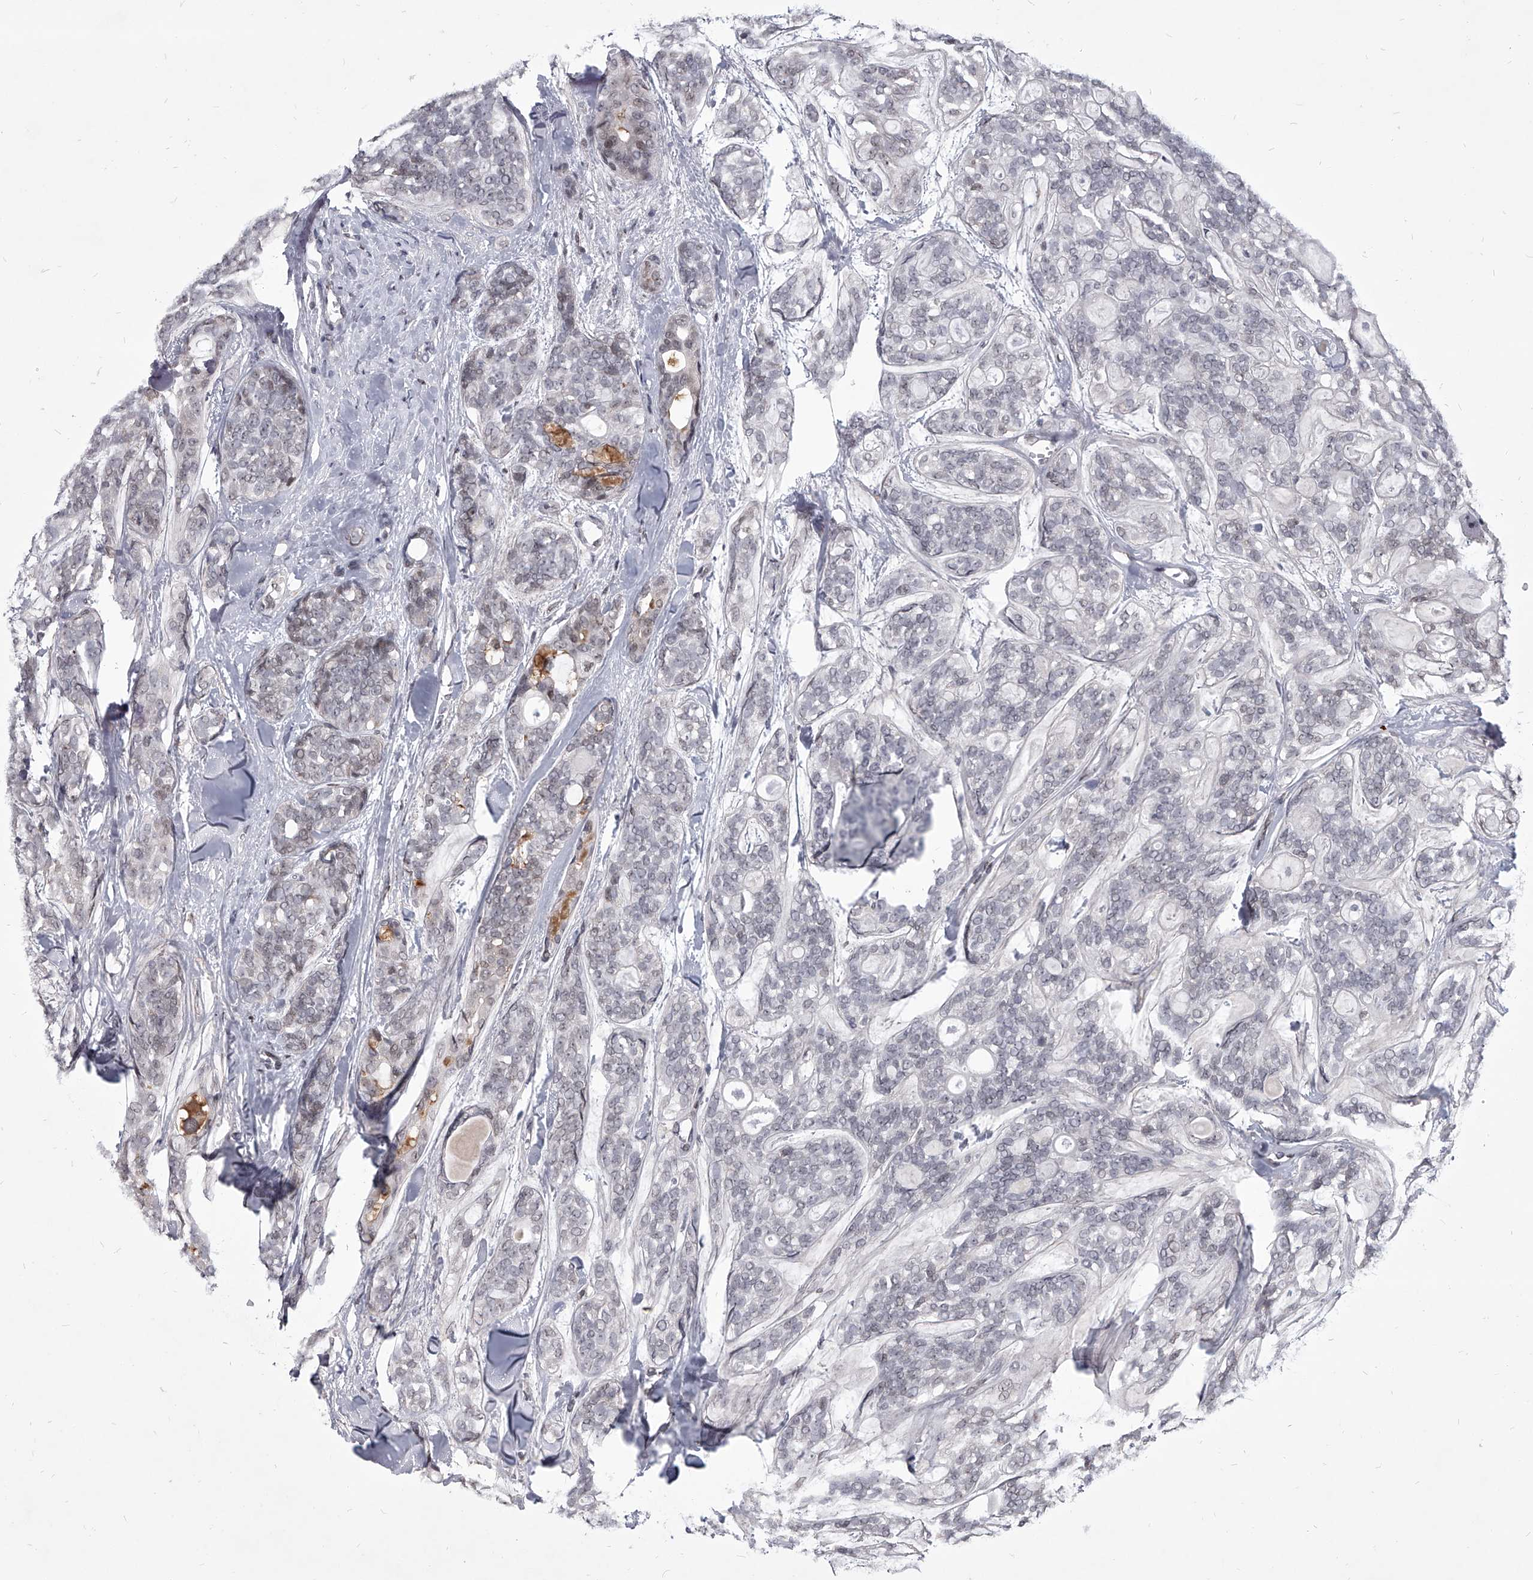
{"staining": {"intensity": "weak", "quantity": "<25%", "location": "nuclear"}, "tissue": "head and neck cancer", "cell_type": "Tumor cells", "image_type": "cancer", "snomed": [{"axis": "morphology", "description": "Adenocarcinoma, NOS"}, {"axis": "topography", "description": "Head-Neck"}], "caption": "Head and neck cancer stained for a protein using IHC demonstrates no staining tumor cells.", "gene": "PPIL4", "patient": {"sex": "male", "age": 66}}